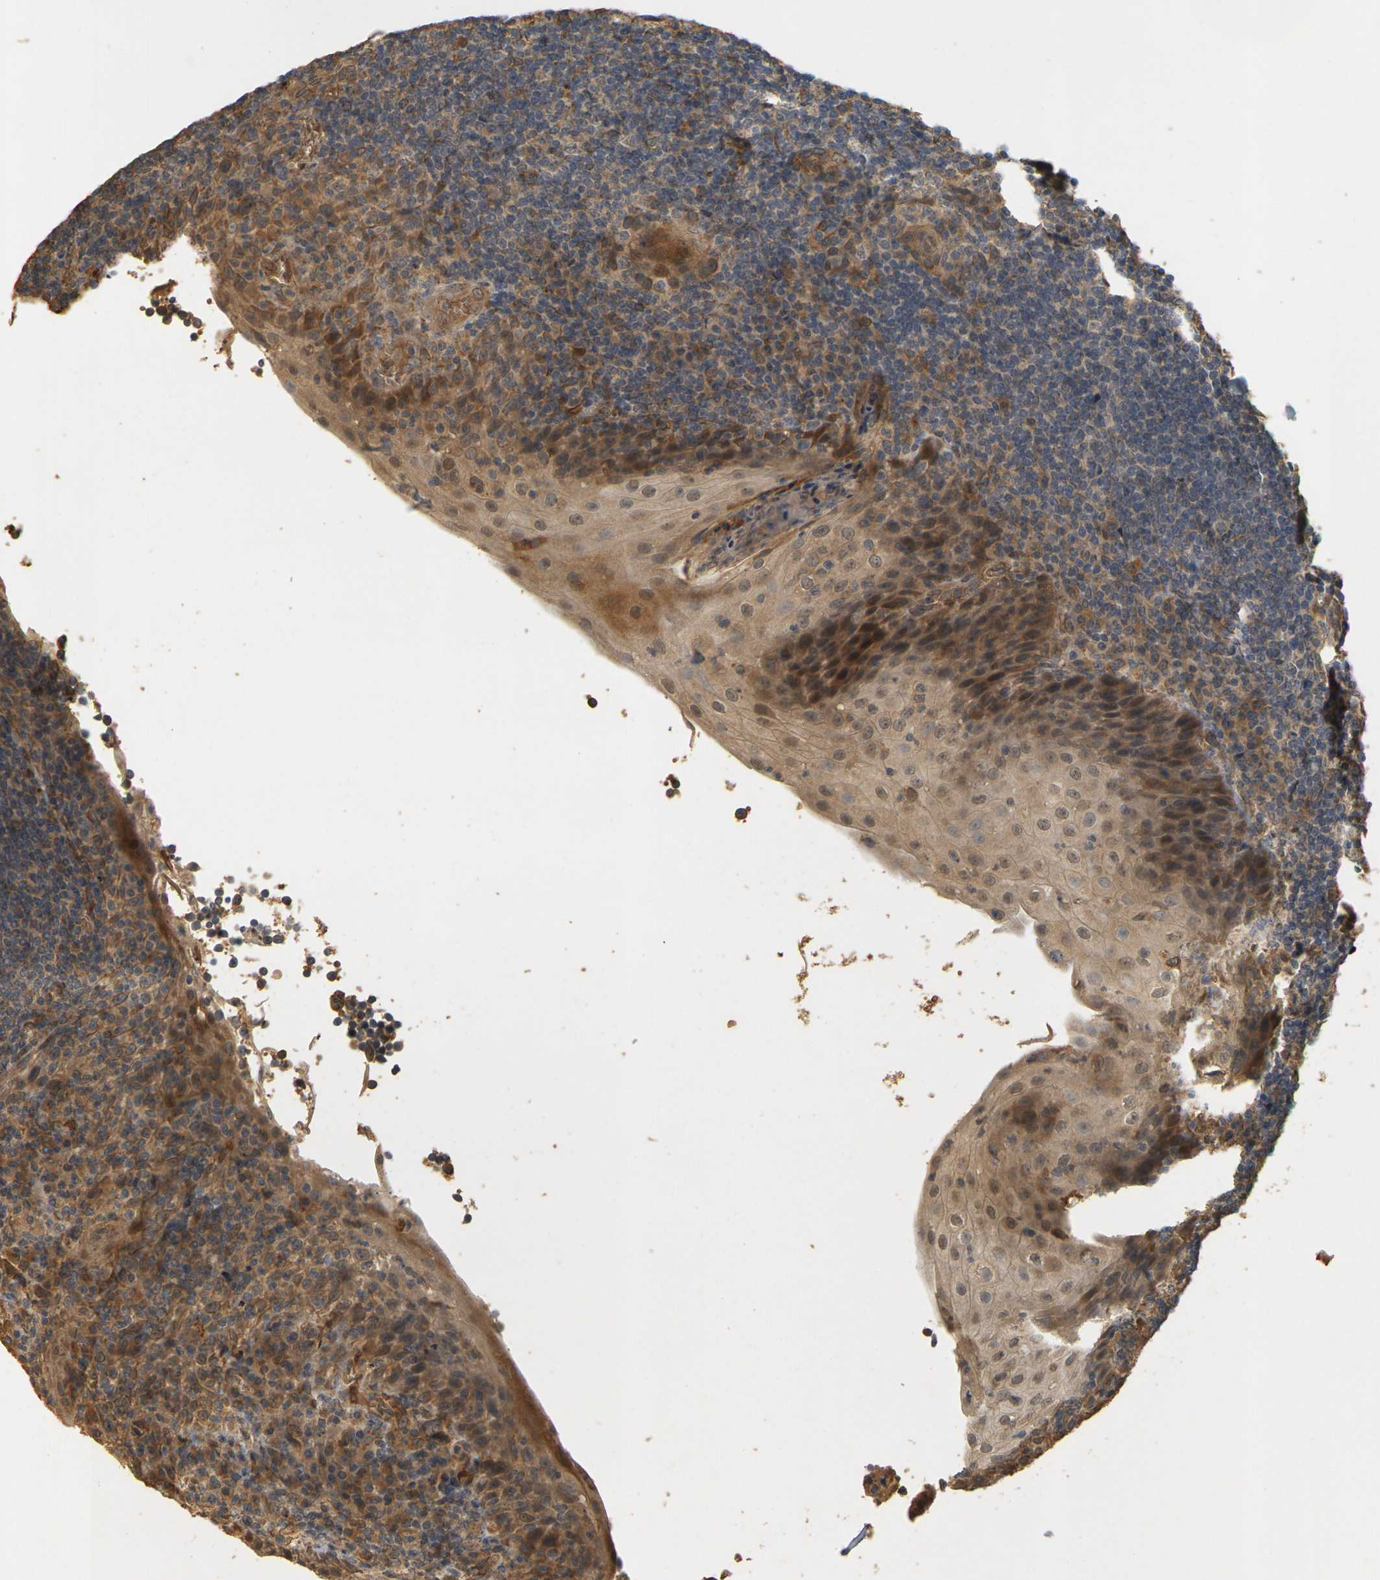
{"staining": {"intensity": "moderate", "quantity": "25%-75%", "location": "cytoplasmic/membranous"}, "tissue": "tonsil", "cell_type": "Germinal center cells", "image_type": "normal", "snomed": [{"axis": "morphology", "description": "Normal tissue, NOS"}, {"axis": "topography", "description": "Tonsil"}], "caption": "Tonsil stained with IHC shows moderate cytoplasmic/membranous staining in about 25%-75% of germinal center cells. The protein of interest is shown in brown color, while the nuclei are stained blue.", "gene": "MEGF9", "patient": {"sex": "male", "age": 37}}